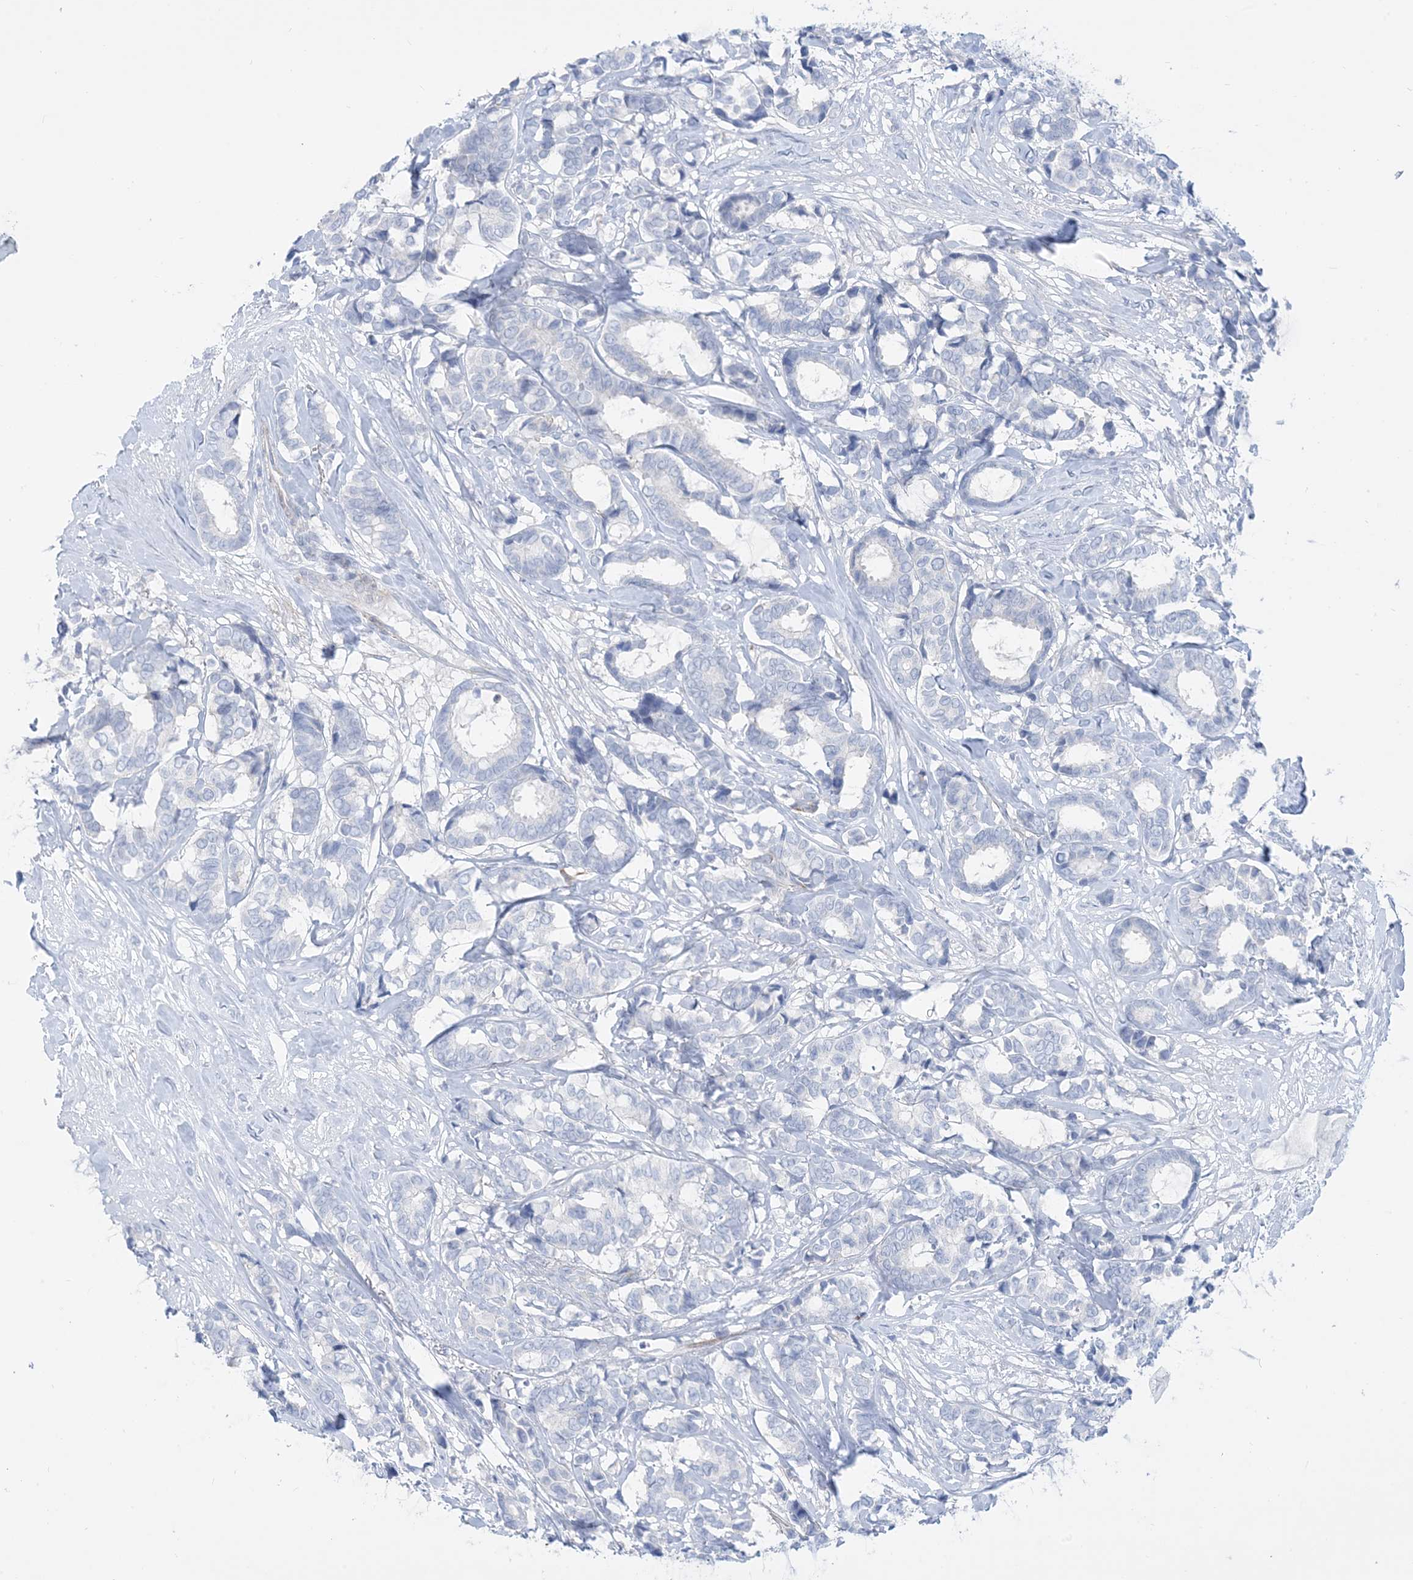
{"staining": {"intensity": "negative", "quantity": "none", "location": "none"}, "tissue": "breast cancer", "cell_type": "Tumor cells", "image_type": "cancer", "snomed": [{"axis": "morphology", "description": "Duct carcinoma"}, {"axis": "topography", "description": "Breast"}], "caption": "Immunohistochemistry of human breast infiltrating ductal carcinoma shows no positivity in tumor cells. (DAB immunohistochemistry, high magnification).", "gene": "MARS2", "patient": {"sex": "female", "age": 87}}